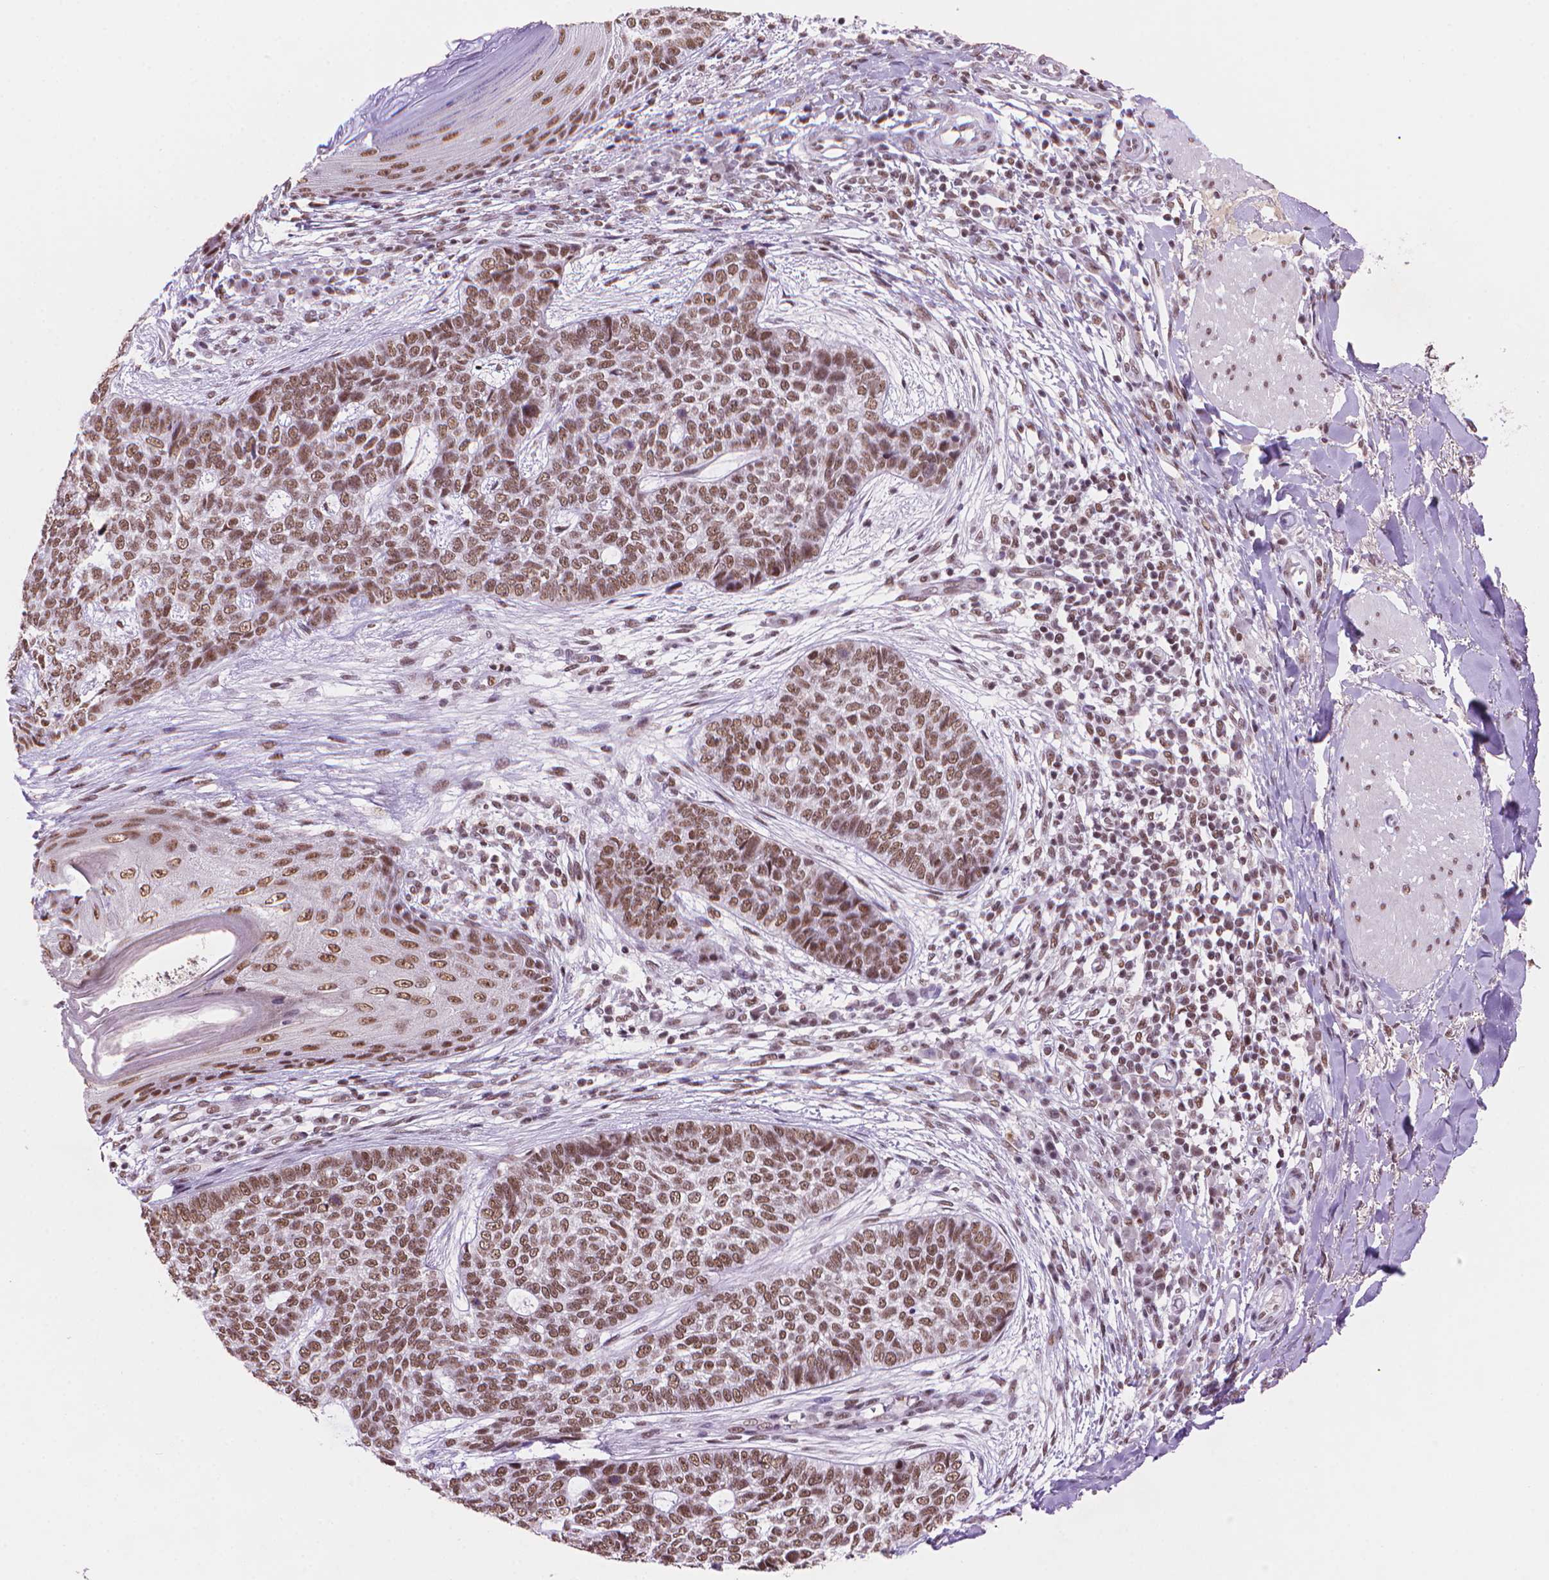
{"staining": {"intensity": "moderate", "quantity": ">75%", "location": "nuclear"}, "tissue": "skin cancer", "cell_type": "Tumor cells", "image_type": "cancer", "snomed": [{"axis": "morphology", "description": "Basal cell carcinoma"}, {"axis": "topography", "description": "Skin"}], "caption": "IHC (DAB (3,3'-diaminobenzidine)) staining of skin cancer (basal cell carcinoma) shows moderate nuclear protein expression in about >75% of tumor cells. (IHC, brightfield microscopy, high magnification).", "gene": "RPA4", "patient": {"sex": "female", "age": 69}}